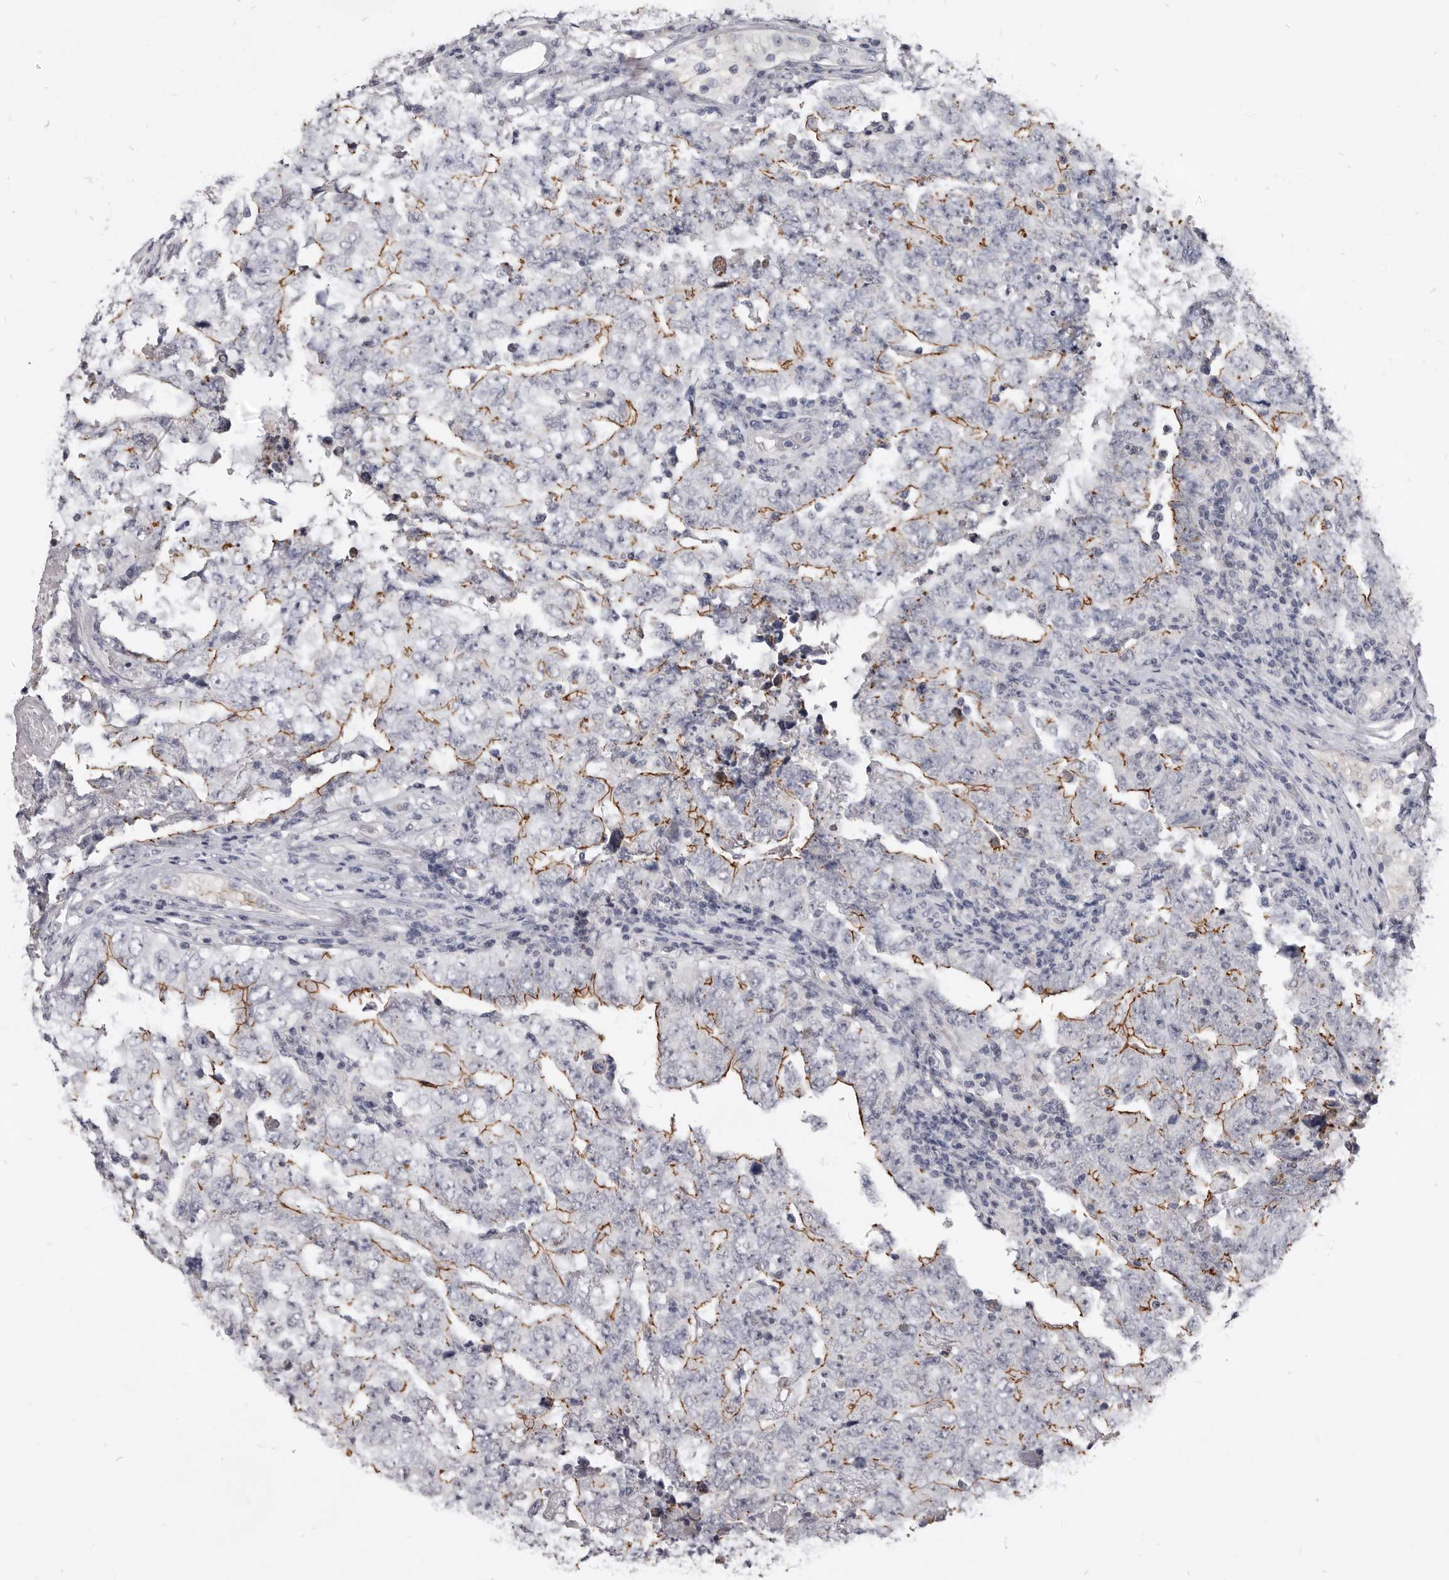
{"staining": {"intensity": "moderate", "quantity": "25%-75%", "location": "cytoplasmic/membranous"}, "tissue": "testis cancer", "cell_type": "Tumor cells", "image_type": "cancer", "snomed": [{"axis": "morphology", "description": "Carcinoma, Embryonal, NOS"}, {"axis": "topography", "description": "Testis"}], "caption": "Immunohistochemistry image of human testis cancer stained for a protein (brown), which shows medium levels of moderate cytoplasmic/membranous expression in about 25%-75% of tumor cells.", "gene": "CGN", "patient": {"sex": "male", "age": 26}}